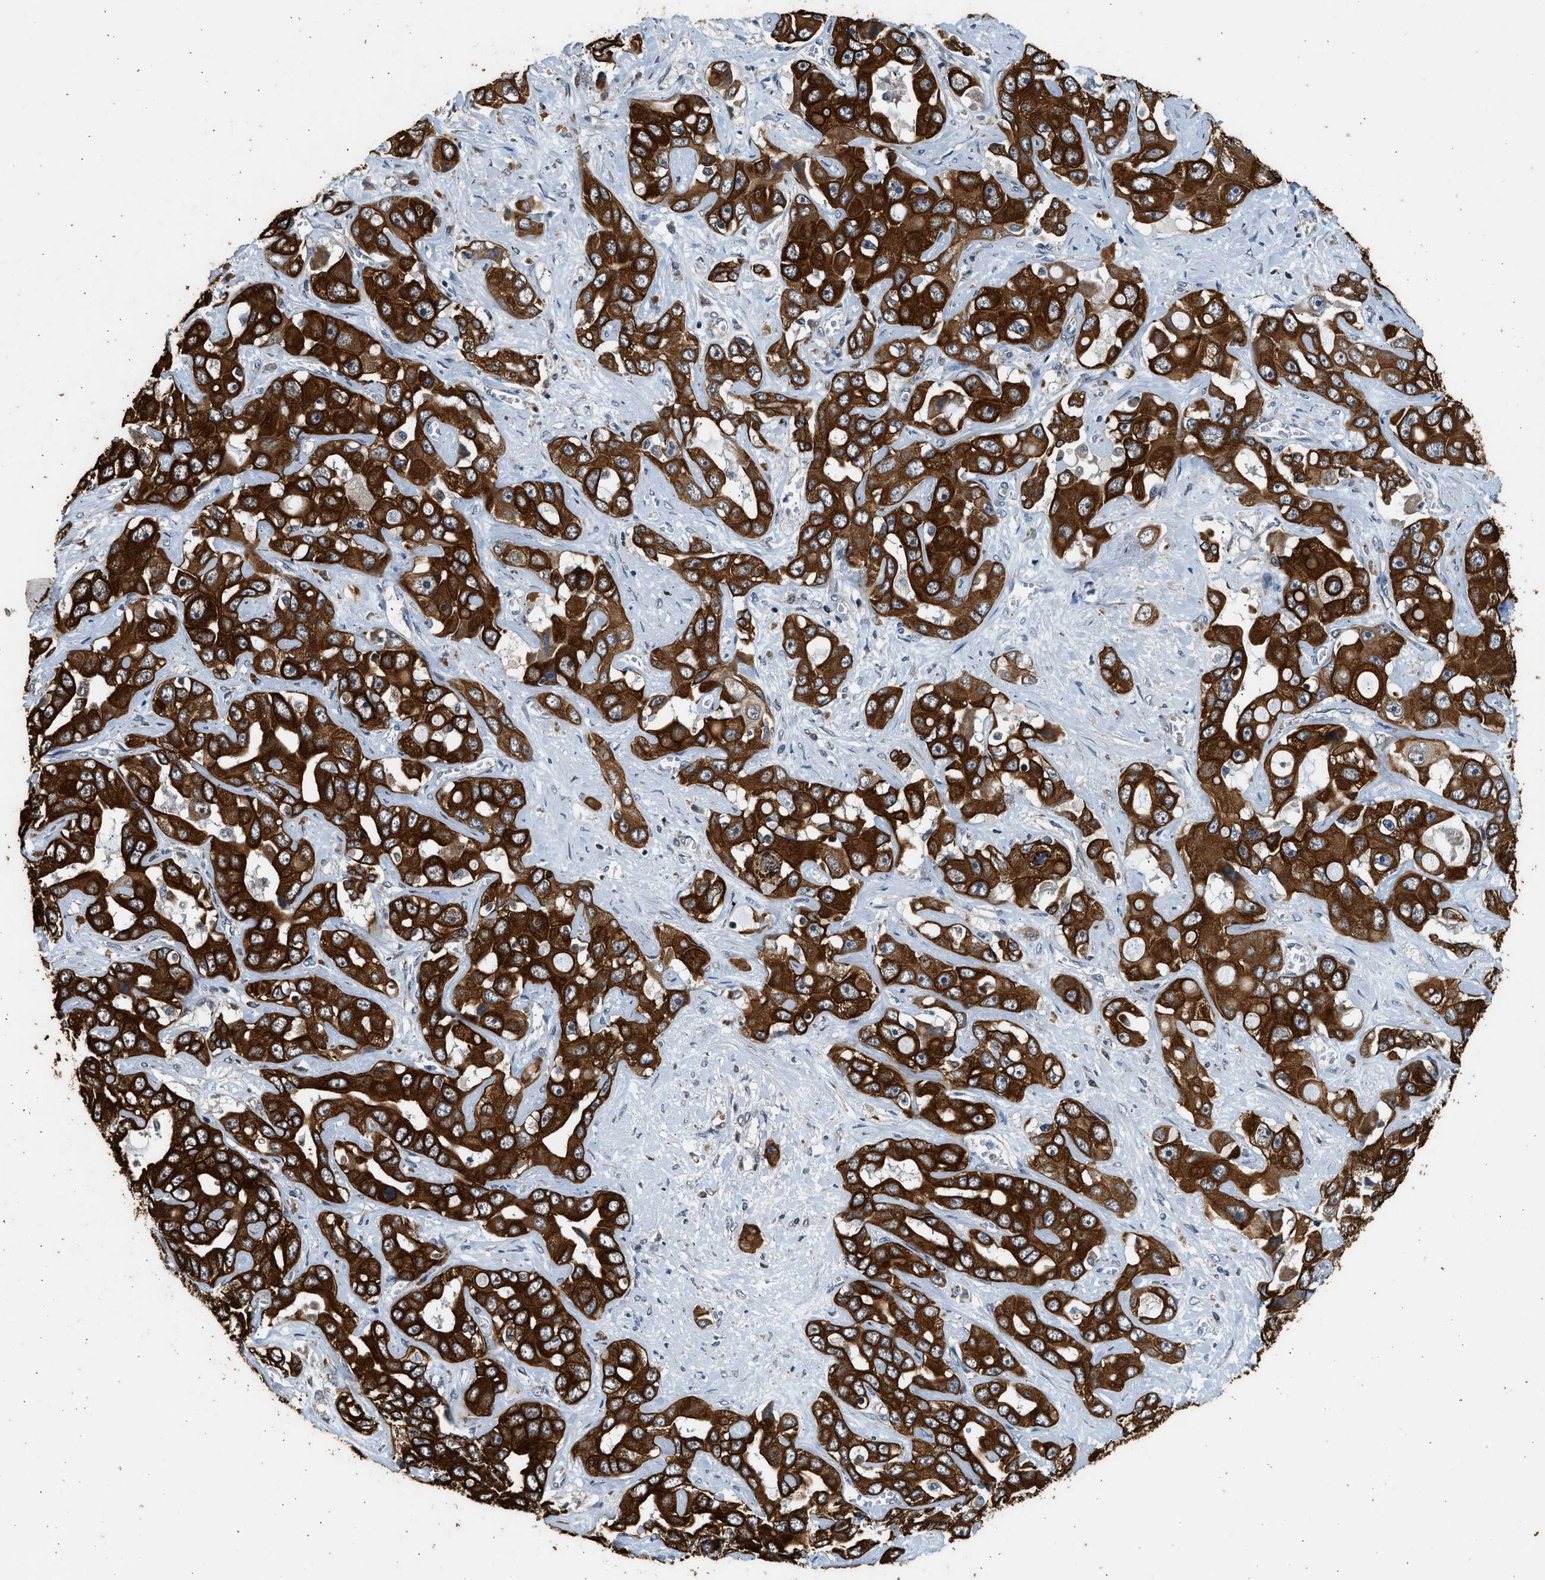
{"staining": {"intensity": "strong", "quantity": ">75%", "location": "cytoplasmic/membranous"}, "tissue": "liver cancer", "cell_type": "Tumor cells", "image_type": "cancer", "snomed": [{"axis": "morphology", "description": "Cholangiocarcinoma"}, {"axis": "topography", "description": "Liver"}], "caption": "A histopathology image of liver cancer (cholangiocarcinoma) stained for a protein reveals strong cytoplasmic/membranous brown staining in tumor cells.", "gene": "PCLO", "patient": {"sex": "female", "age": 52}}